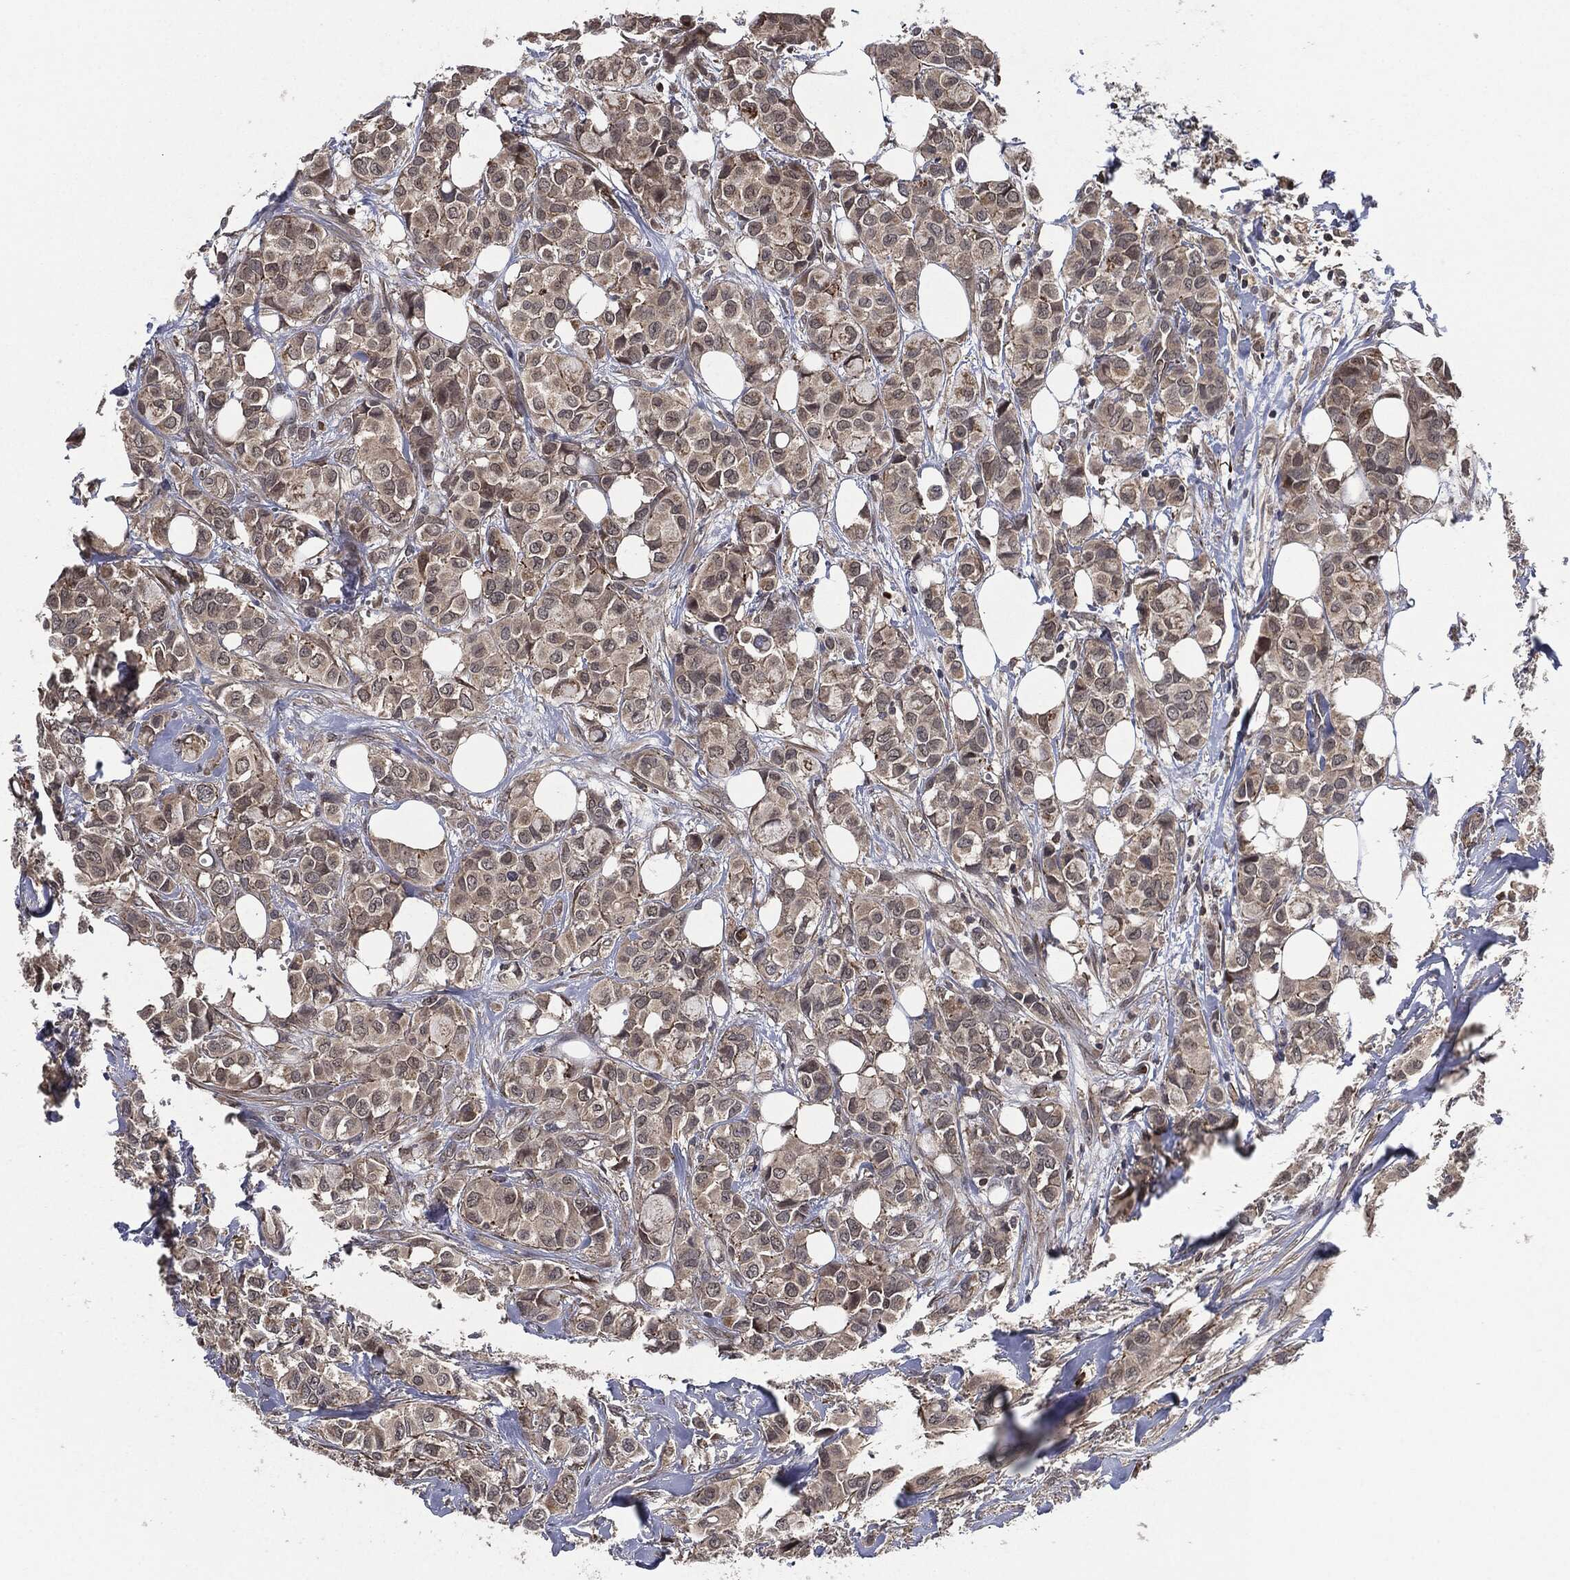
{"staining": {"intensity": "weak", "quantity": "<25%", "location": "cytoplasmic/membranous"}, "tissue": "breast cancer", "cell_type": "Tumor cells", "image_type": "cancer", "snomed": [{"axis": "morphology", "description": "Duct carcinoma"}, {"axis": "topography", "description": "Breast"}], "caption": "Breast infiltrating ductal carcinoma was stained to show a protein in brown. There is no significant staining in tumor cells.", "gene": "UBR1", "patient": {"sex": "female", "age": 85}}